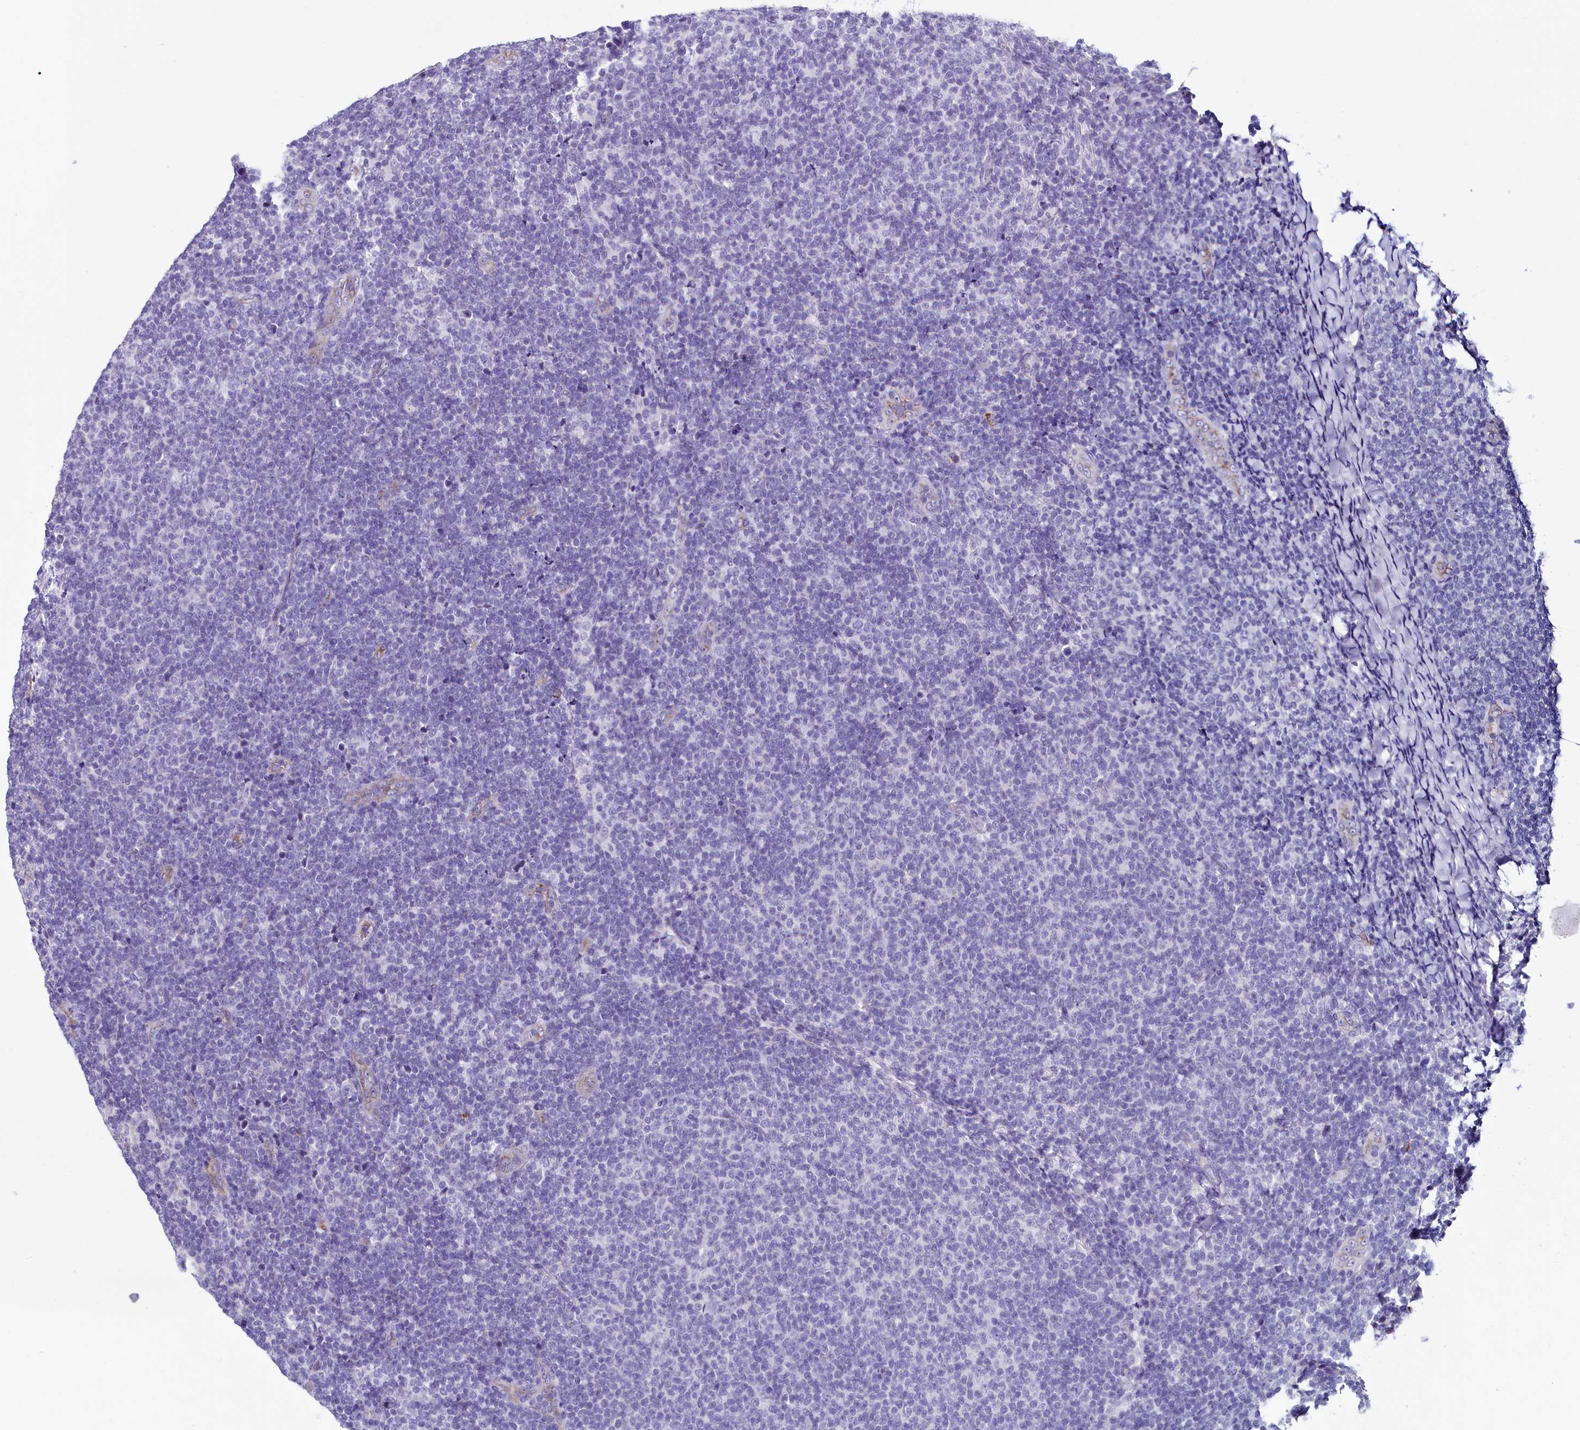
{"staining": {"intensity": "negative", "quantity": "none", "location": "none"}, "tissue": "lymphoma", "cell_type": "Tumor cells", "image_type": "cancer", "snomed": [{"axis": "morphology", "description": "Malignant lymphoma, non-Hodgkin's type, Low grade"}, {"axis": "topography", "description": "Lymph node"}], "caption": "Tumor cells show no significant protein staining in malignant lymphoma, non-Hodgkin's type (low-grade).", "gene": "INSC", "patient": {"sex": "male", "age": 66}}